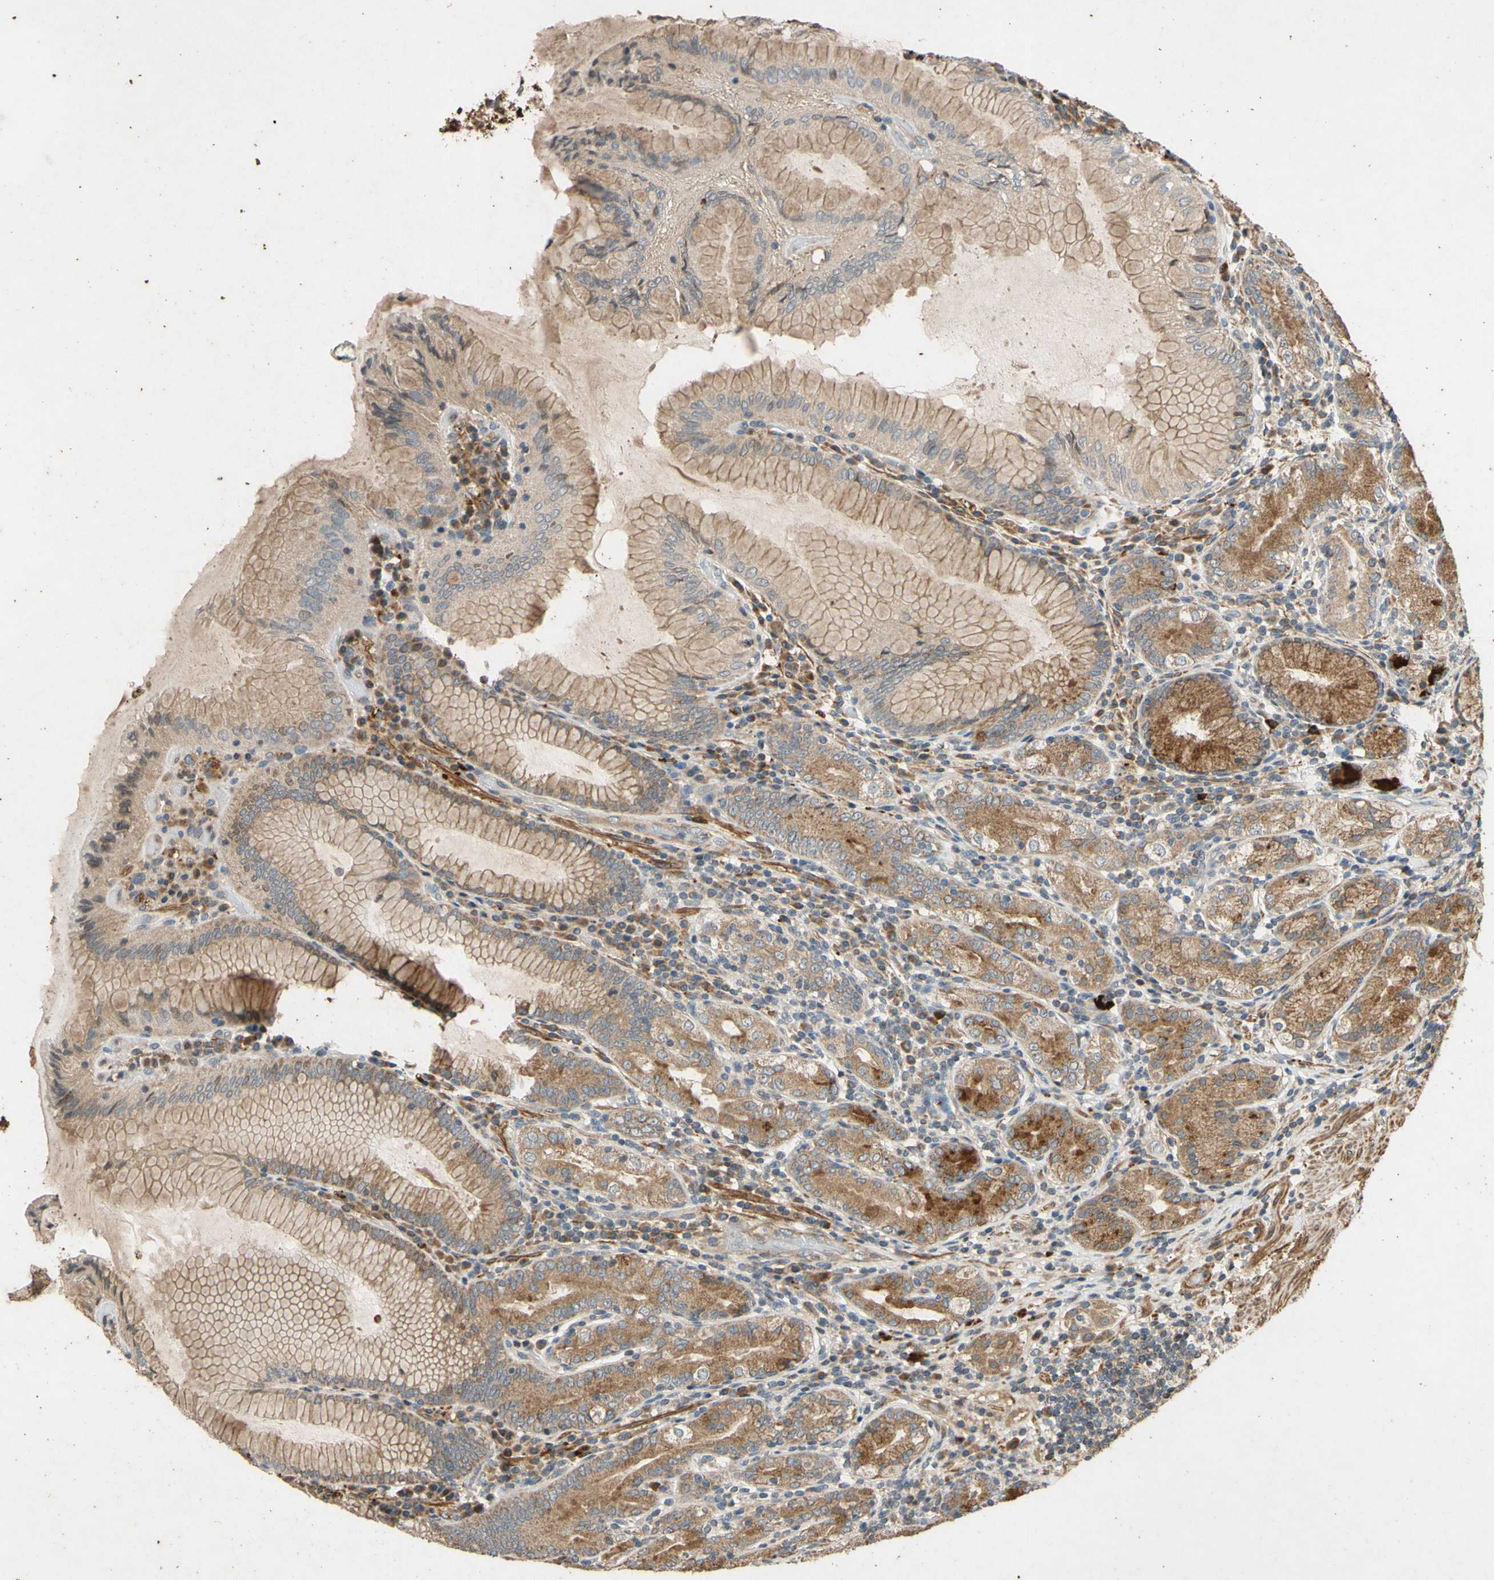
{"staining": {"intensity": "moderate", "quantity": "25%-75%", "location": "cytoplasmic/membranous"}, "tissue": "stomach", "cell_type": "Glandular cells", "image_type": "normal", "snomed": [{"axis": "morphology", "description": "Normal tissue, NOS"}, {"axis": "topography", "description": "Stomach, lower"}], "caption": "Stomach stained with immunohistochemistry shows moderate cytoplasmic/membranous expression in about 25%-75% of glandular cells.", "gene": "PARD6A", "patient": {"sex": "female", "age": 76}}